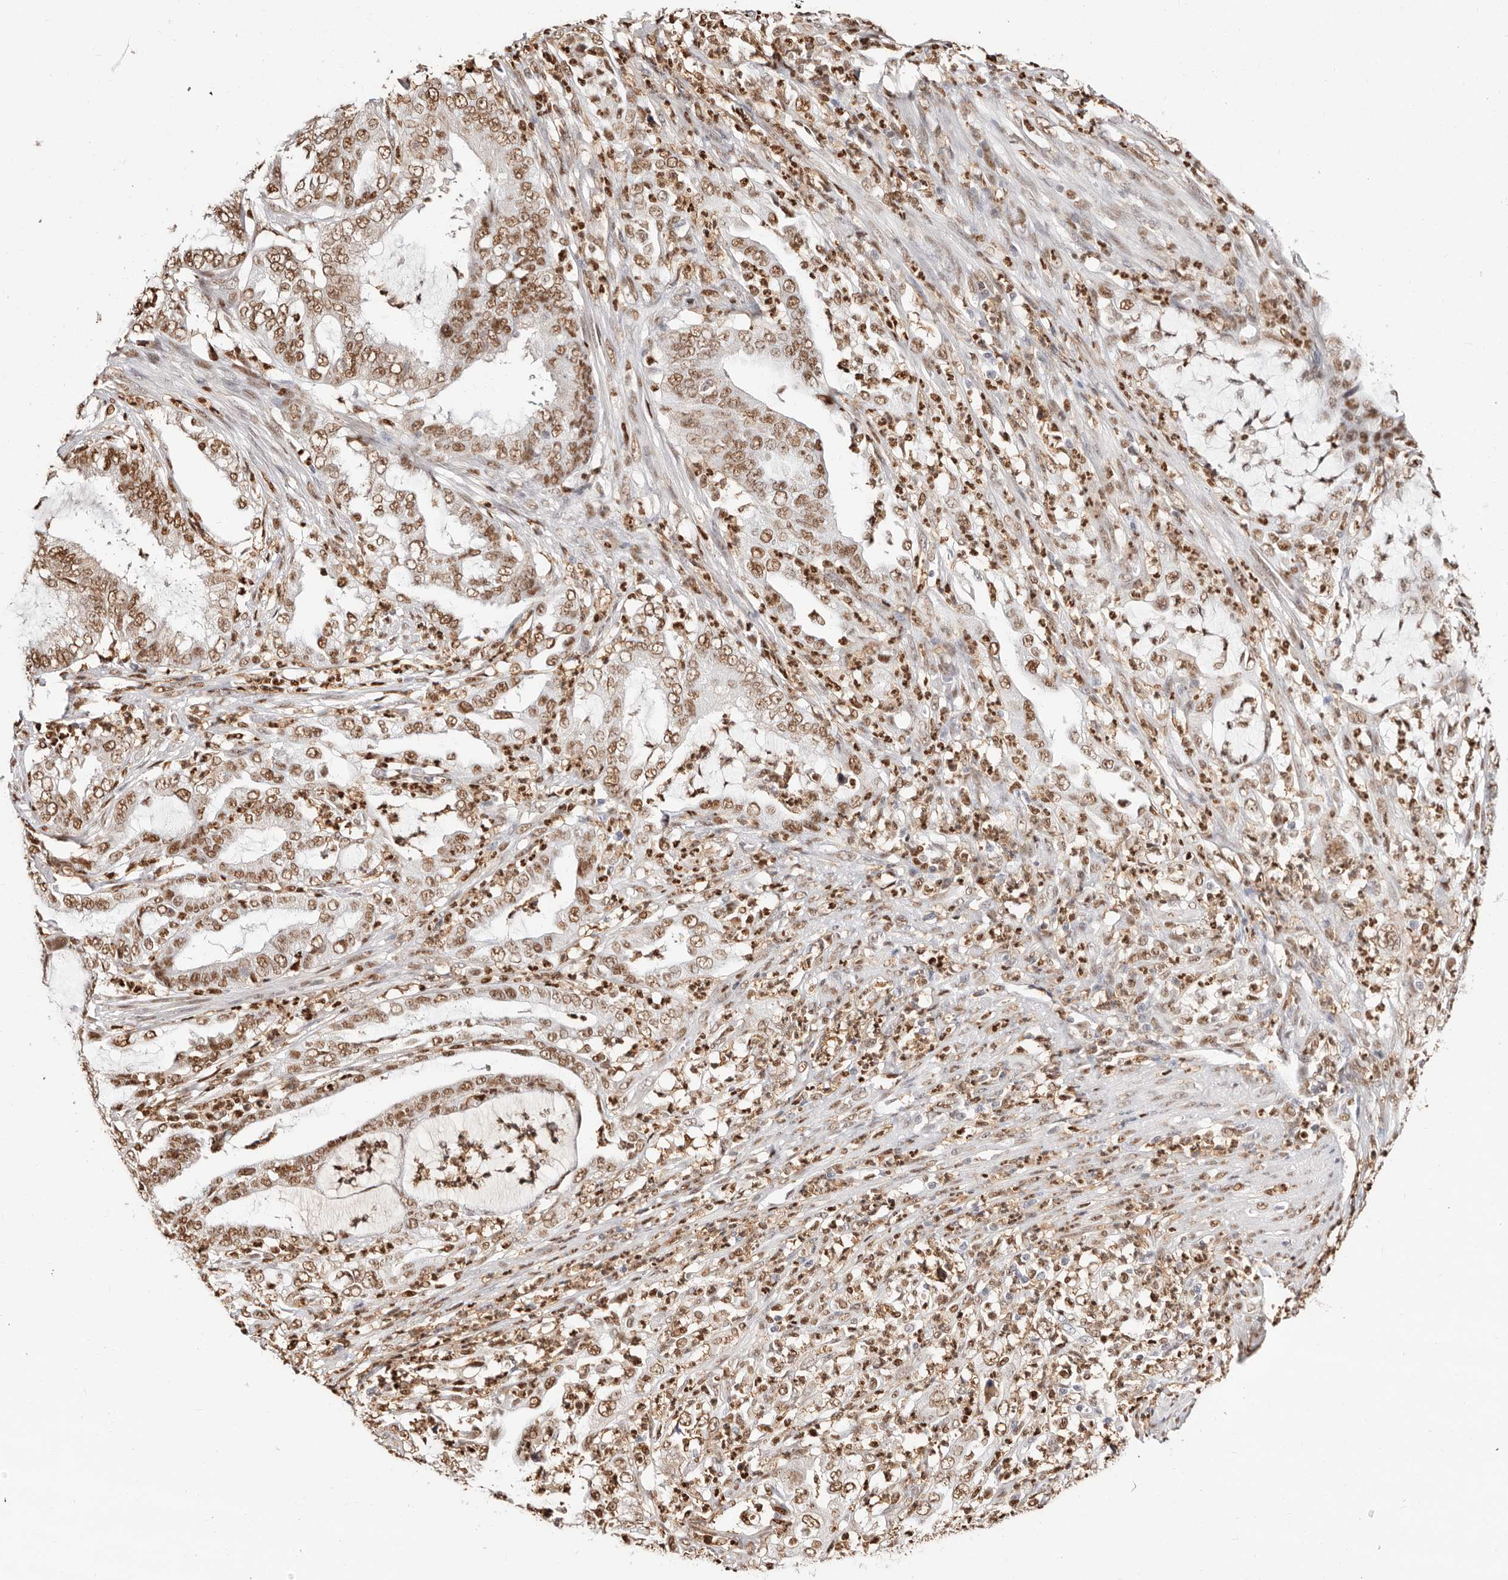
{"staining": {"intensity": "moderate", "quantity": ">75%", "location": "nuclear"}, "tissue": "endometrial cancer", "cell_type": "Tumor cells", "image_type": "cancer", "snomed": [{"axis": "morphology", "description": "Adenocarcinoma, NOS"}, {"axis": "topography", "description": "Endometrium"}], "caption": "Approximately >75% of tumor cells in adenocarcinoma (endometrial) show moderate nuclear protein staining as visualized by brown immunohistochemical staining.", "gene": "TKT", "patient": {"sex": "female", "age": 51}}